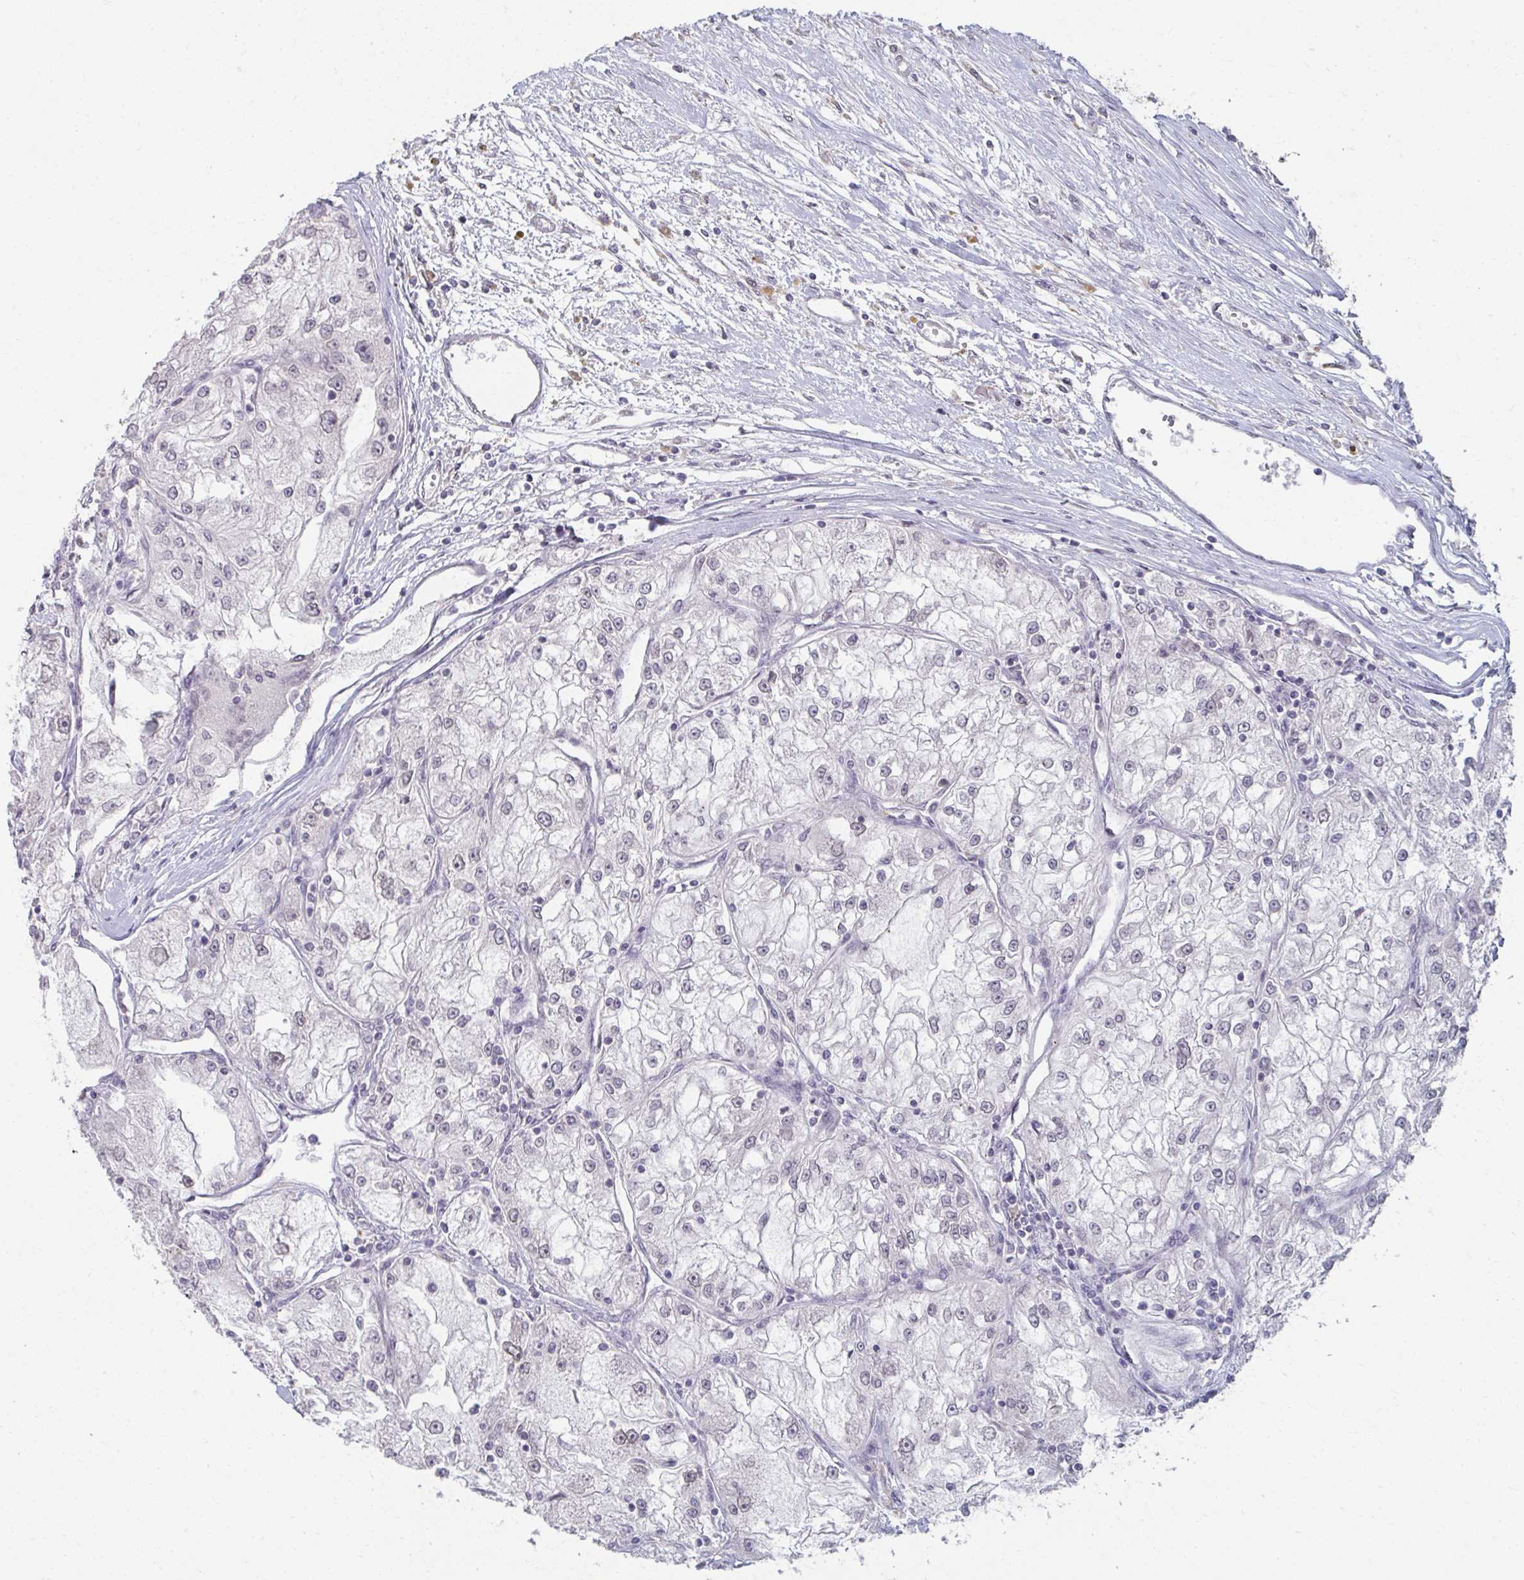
{"staining": {"intensity": "negative", "quantity": "none", "location": "none"}, "tissue": "renal cancer", "cell_type": "Tumor cells", "image_type": "cancer", "snomed": [{"axis": "morphology", "description": "Adenocarcinoma, NOS"}, {"axis": "topography", "description": "Kidney"}], "caption": "An immunohistochemistry micrograph of renal cancer (adenocarcinoma) is shown. There is no staining in tumor cells of renal cancer (adenocarcinoma).", "gene": "NUP133", "patient": {"sex": "female", "age": 72}}